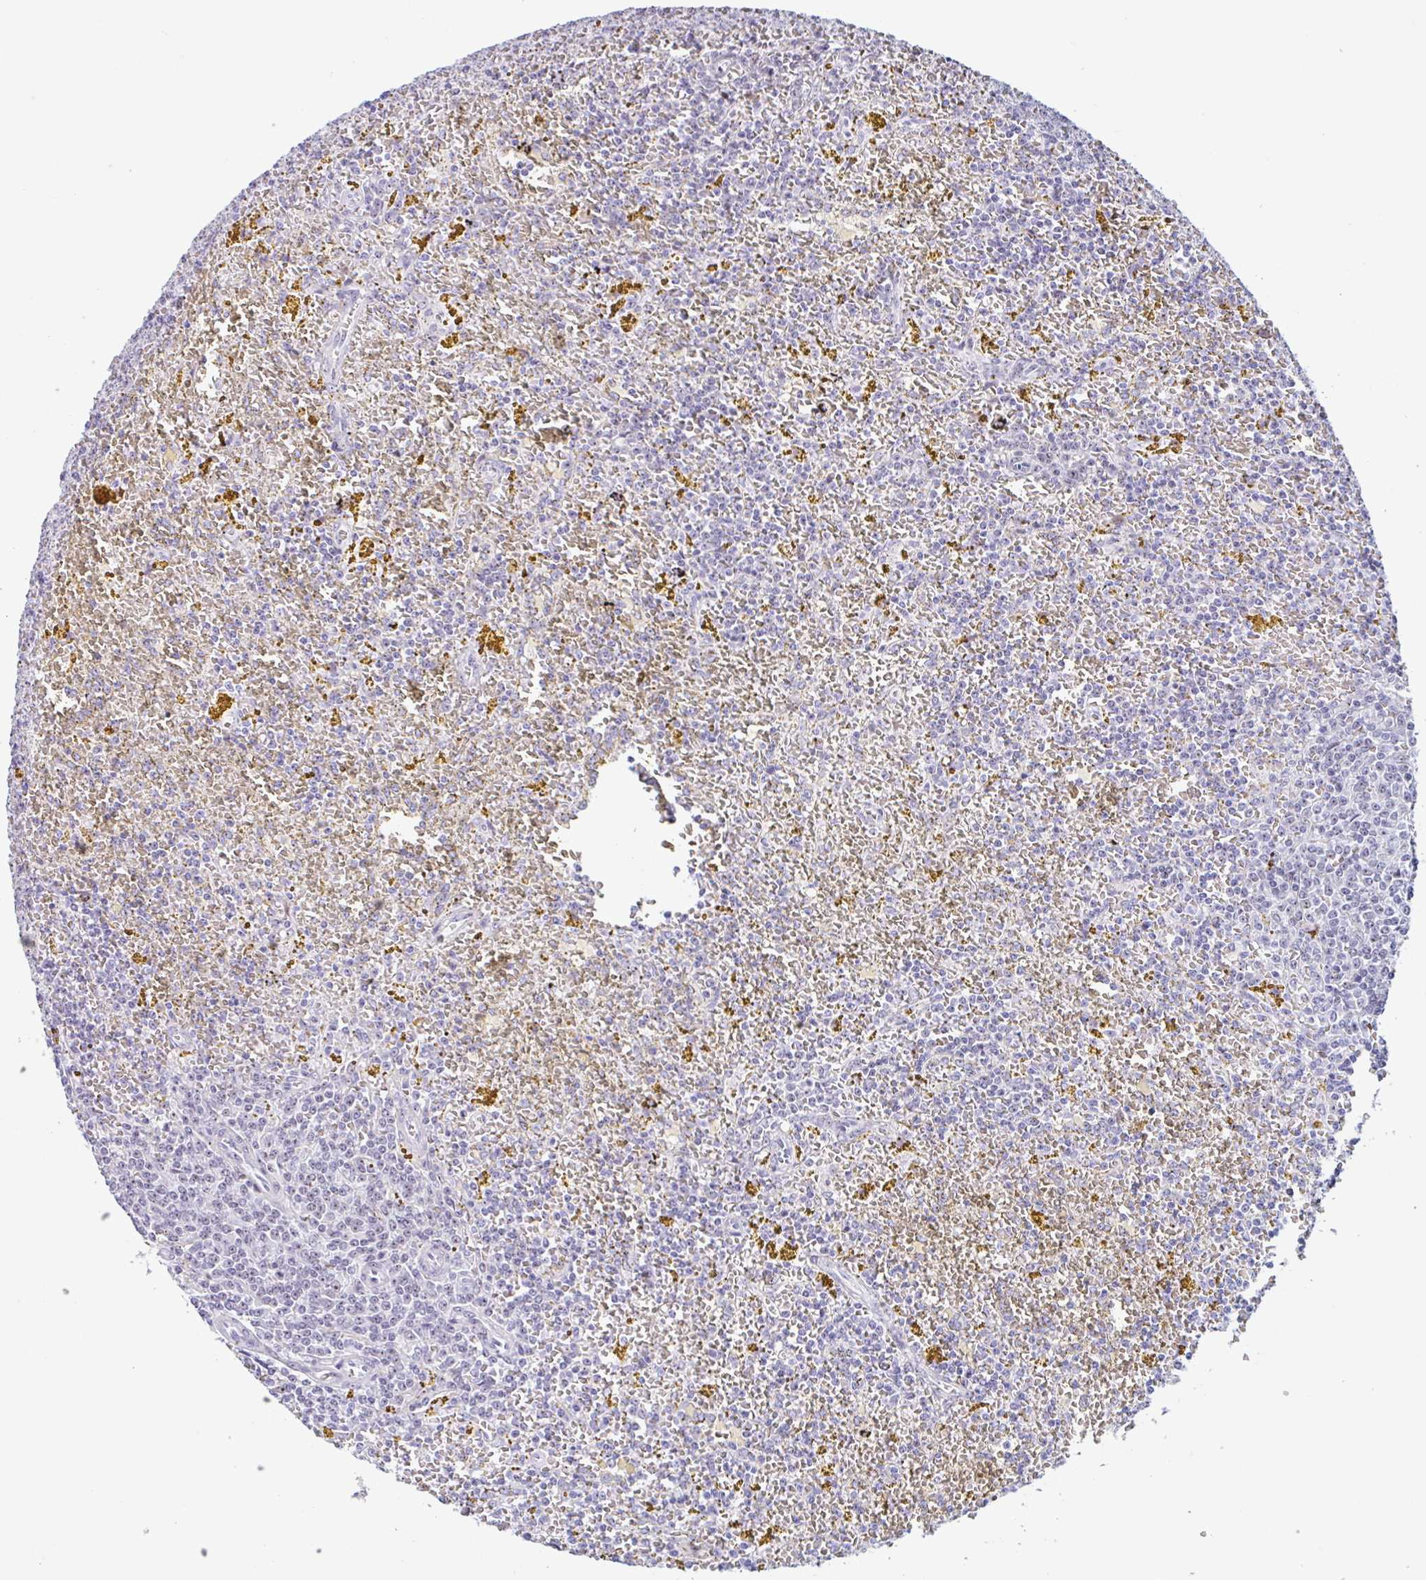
{"staining": {"intensity": "moderate", "quantity": "<25%", "location": "nuclear"}, "tissue": "lymphoma", "cell_type": "Tumor cells", "image_type": "cancer", "snomed": [{"axis": "morphology", "description": "Malignant lymphoma, non-Hodgkin's type, Low grade"}, {"axis": "topography", "description": "Spleen"}, {"axis": "topography", "description": "Lymph node"}], "caption": "Protein expression analysis of lymphoma shows moderate nuclear staining in about <25% of tumor cells.", "gene": "LENG9", "patient": {"sex": "female", "age": 66}}